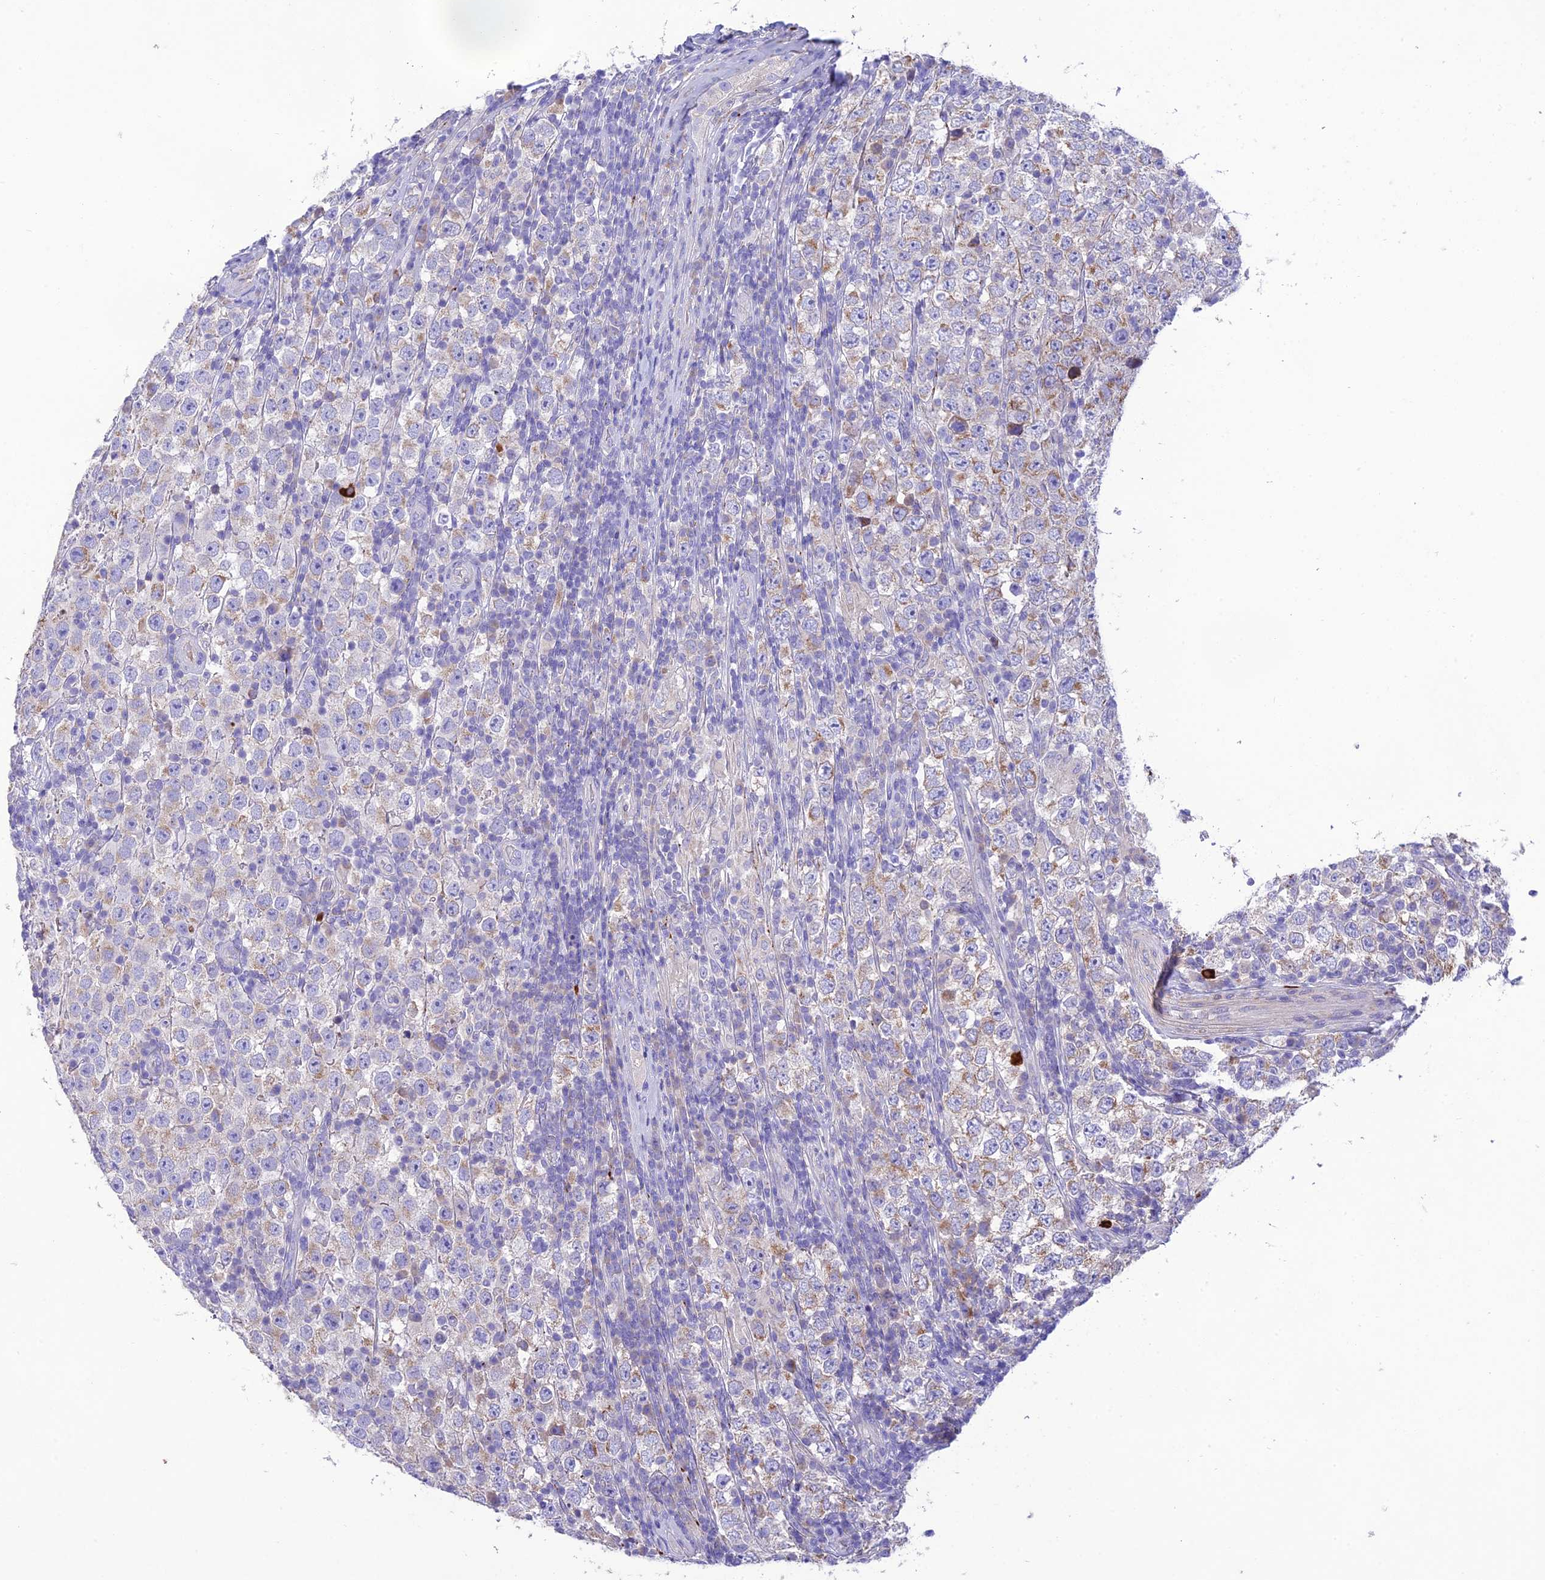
{"staining": {"intensity": "weak", "quantity": "25%-75%", "location": "cytoplasmic/membranous"}, "tissue": "testis cancer", "cell_type": "Tumor cells", "image_type": "cancer", "snomed": [{"axis": "morphology", "description": "Normal tissue, NOS"}, {"axis": "morphology", "description": "Urothelial carcinoma, High grade"}, {"axis": "morphology", "description": "Seminoma, NOS"}, {"axis": "morphology", "description": "Carcinoma, Embryonal, NOS"}, {"axis": "topography", "description": "Urinary bladder"}, {"axis": "topography", "description": "Testis"}], "caption": "Immunohistochemistry photomicrograph of neoplastic tissue: human testis high-grade urothelial carcinoma stained using immunohistochemistry reveals low levels of weak protein expression localized specifically in the cytoplasmic/membranous of tumor cells, appearing as a cytoplasmic/membranous brown color.", "gene": "HSD17B2", "patient": {"sex": "male", "age": 41}}